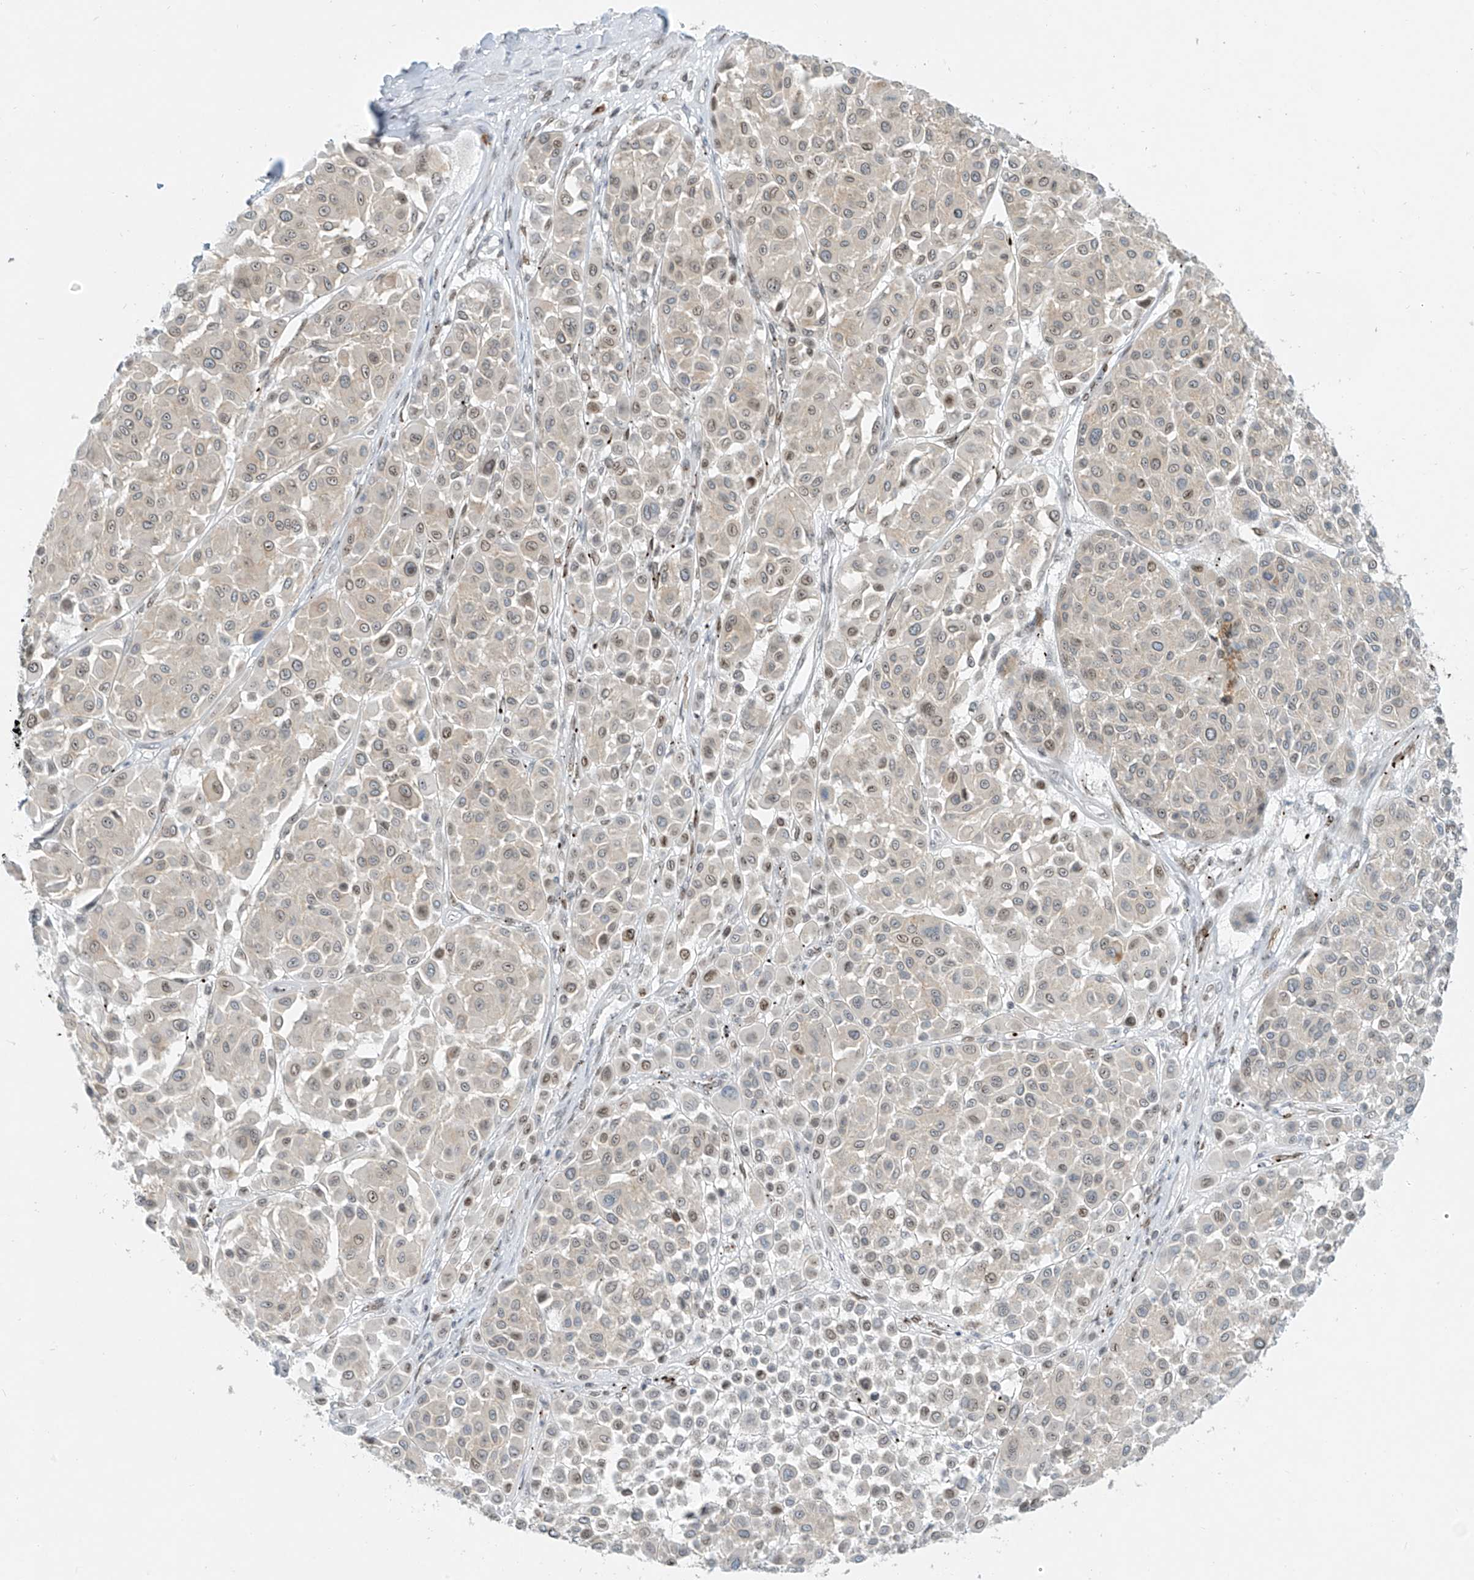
{"staining": {"intensity": "weak", "quantity": "25%-75%", "location": "nuclear"}, "tissue": "melanoma", "cell_type": "Tumor cells", "image_type": "cancer", "snomed": [{"axis": "morphology", "description": "Malignant melanoma, Metastatic site"}, {"axis": "topography", "description": "Soft tissue"}], "caption": "Immunohistochemical staining of melanoma reveals low levels of weak nuclear protein staining in about 25%-75% of tumor cells. (DAB = brown stain, brightfield microscopy at high magnification).", "gene": "SAMD15", "patient": {"sex": "male", "age": 41}}